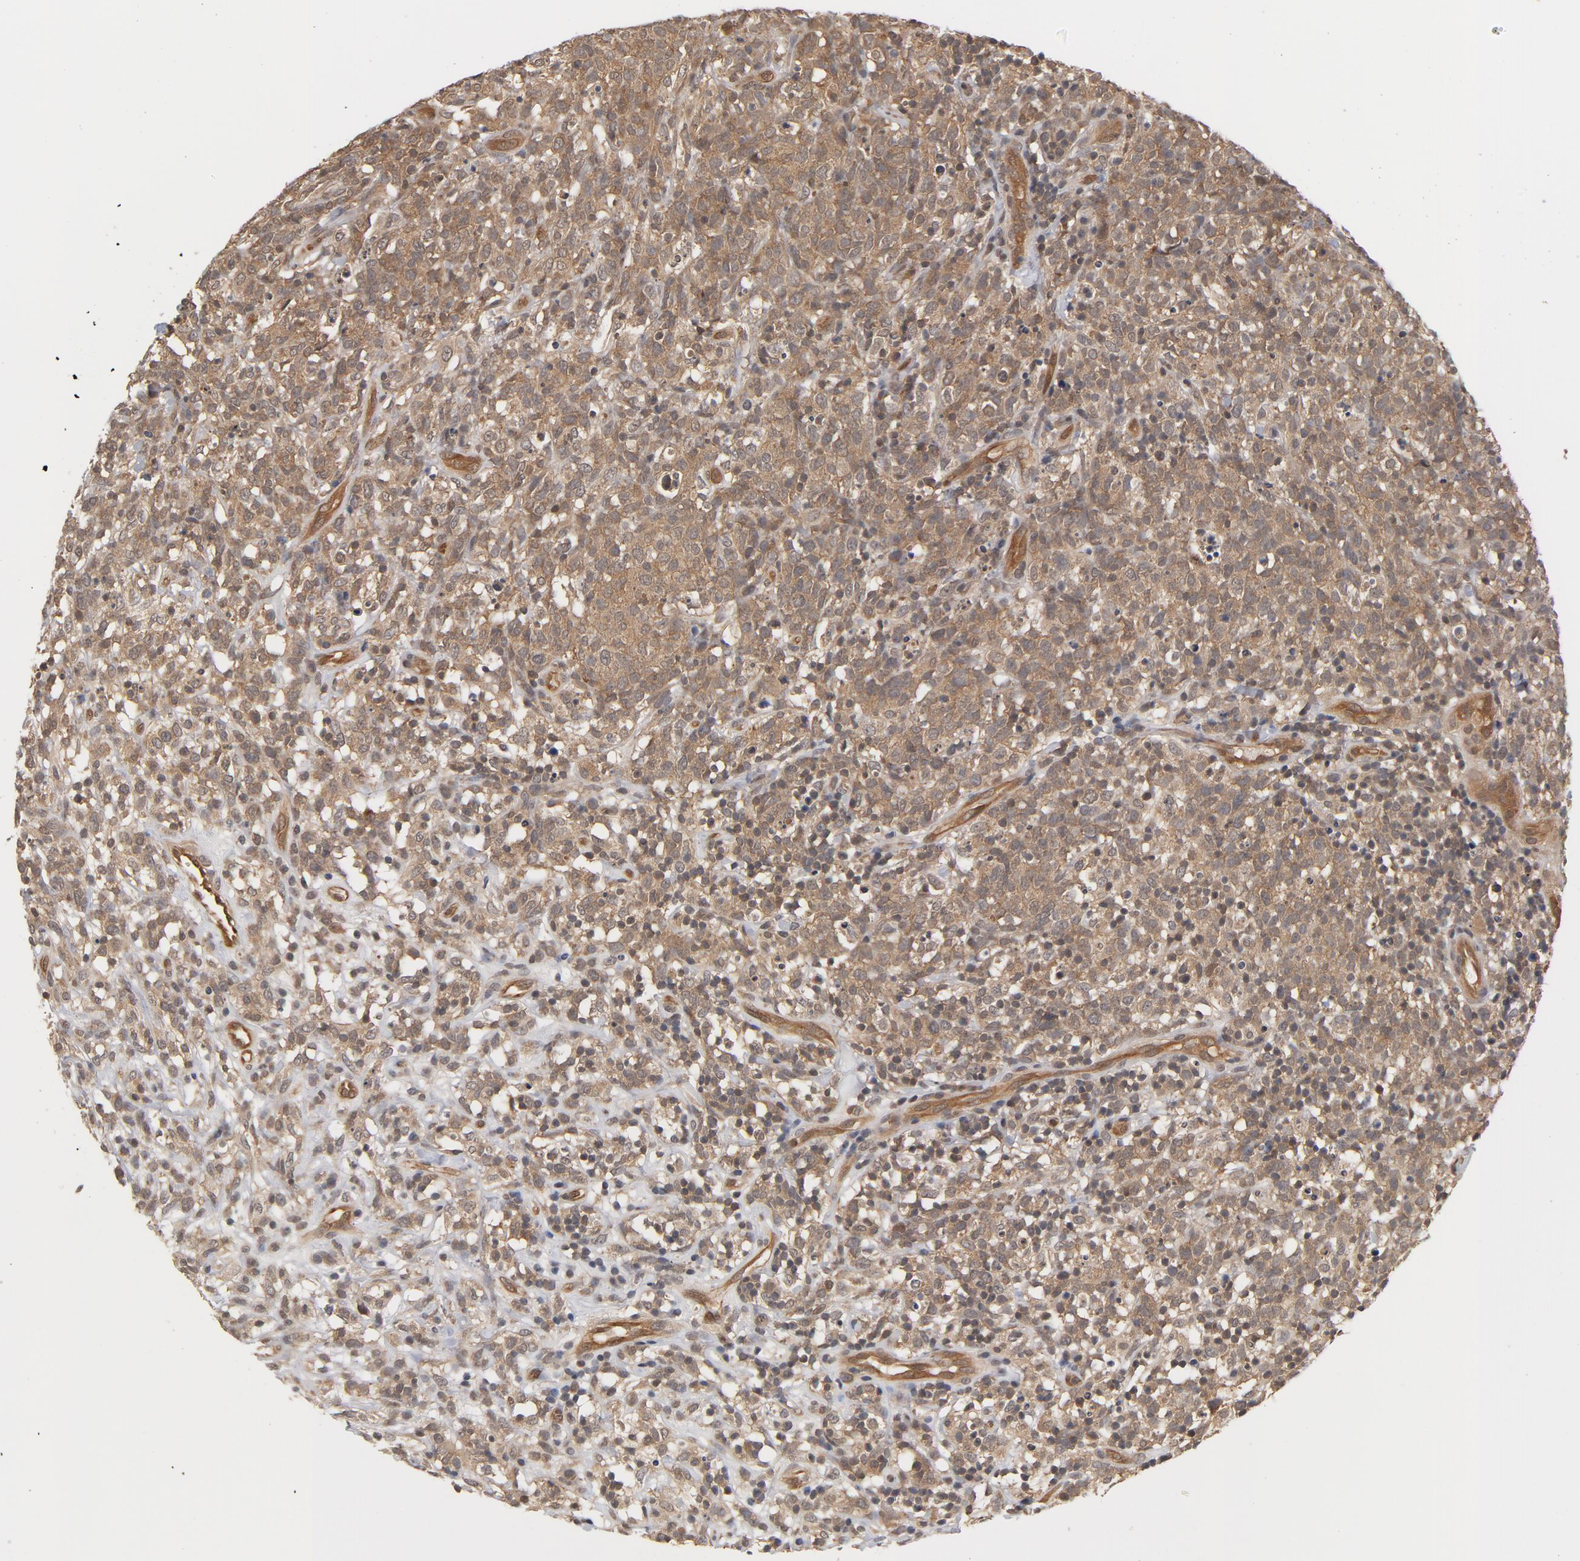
{"staining": {"intensity": "moderate", "quantity": ">75%", "location": "cytoplasmic/membranous"}, "tissue": "lymphoma", "cell_type": "Tumor cells", "image_type": "cancer", "snomed": [{"axis": "morphology", "description": "Malignant lymphoma, non-Hodgkin's type, High grade"}, {"axis": "topography", "description": "Lymph node"}], "caption": "Brown immunohistochemical staining in human high-grade malignant lymphoma, non-Hodgkin's type displays moderate cytoplasmic/membranous expression in approximately >75% of tumor cells.", "gene": "CDC37", "patient": {"sex": "female", "age": 73}}